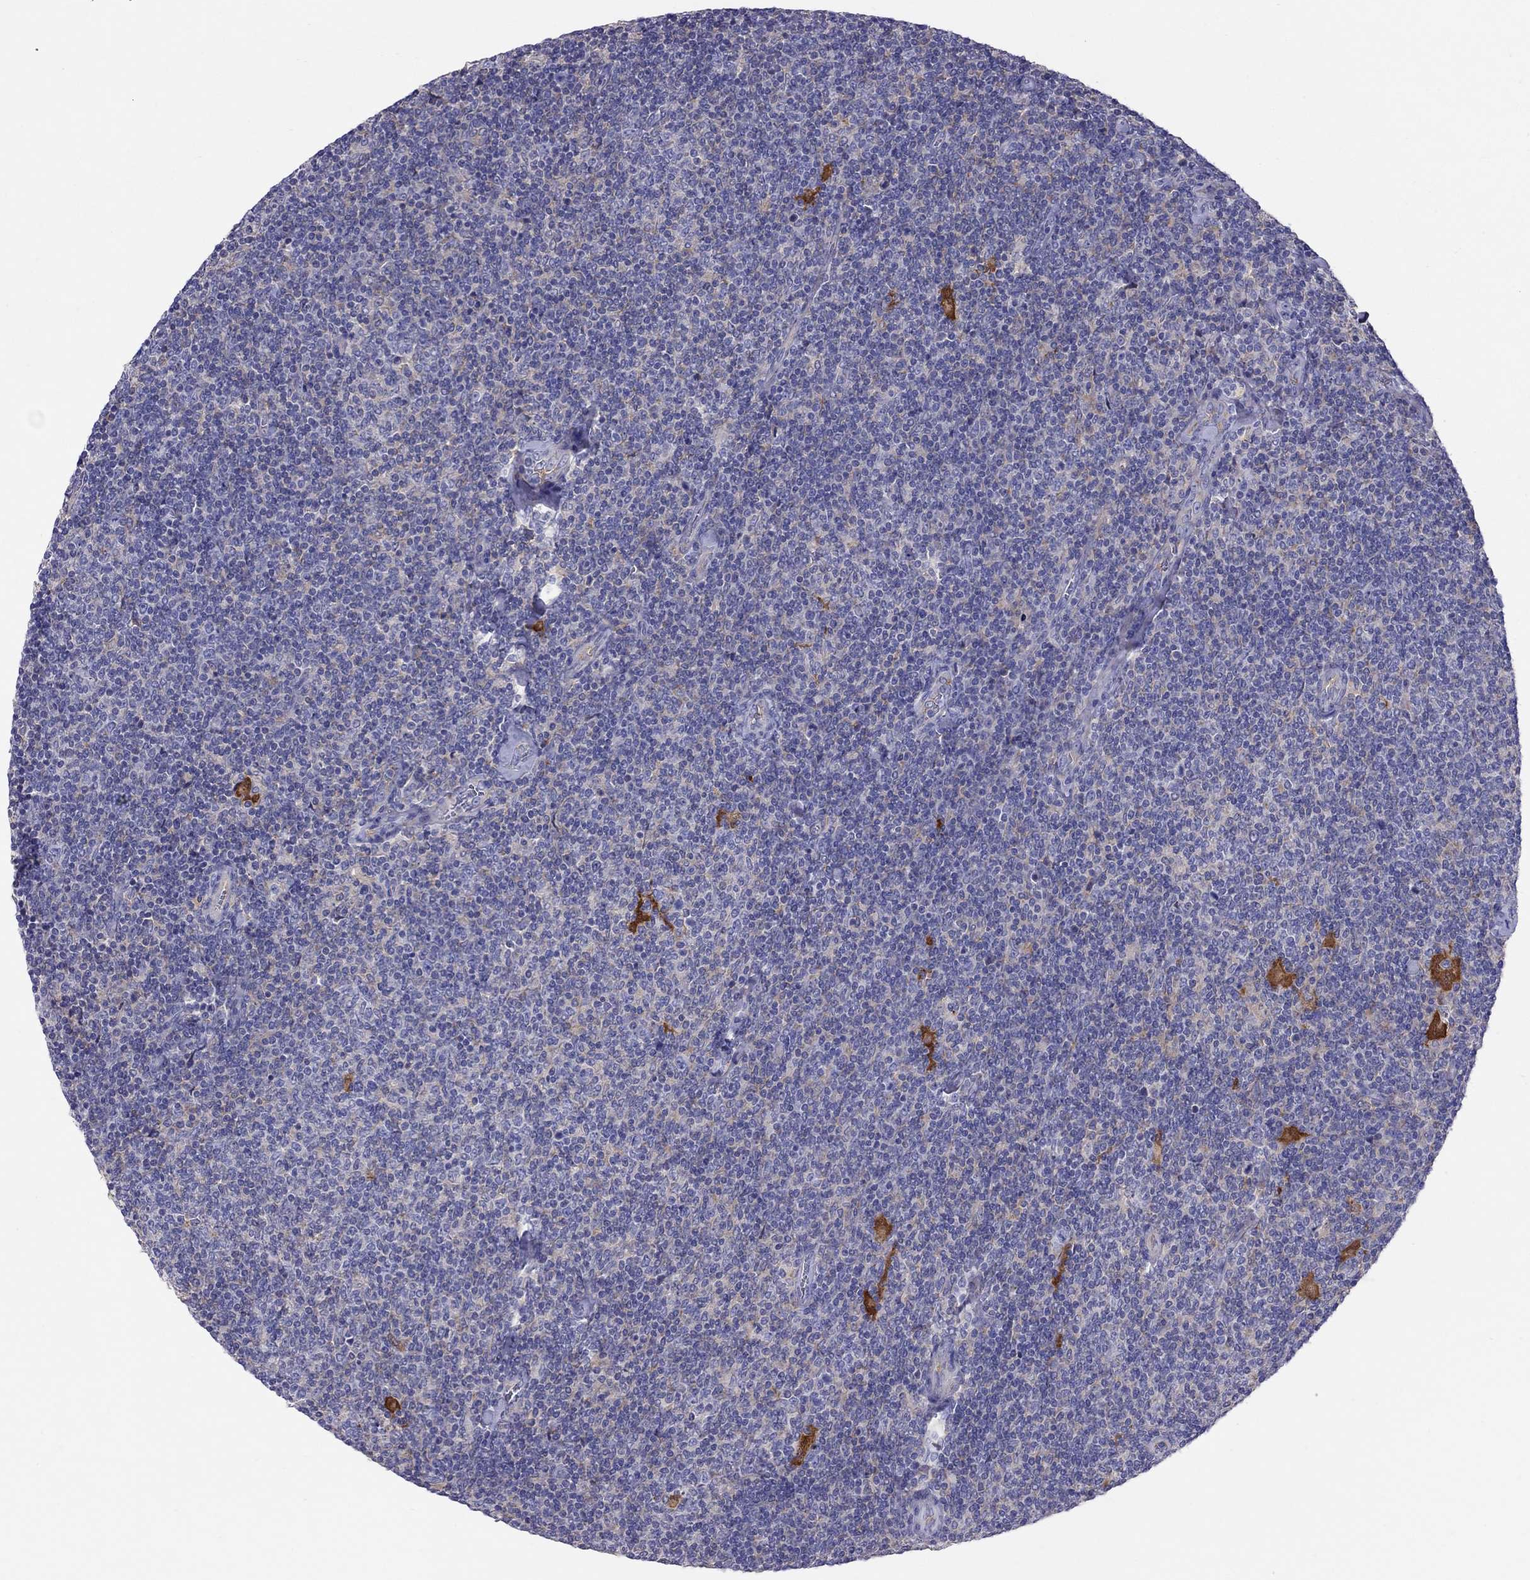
{"staining": {"intensity": "negative", "quantity": "none", "location": "none"}, "tissue": "lymphoma", "cell_type": "Tumor cells", "image_type": "cancer", "snomed": [{"axis": "morphology", "description": "Malignant lymphoma, non-Hodgkin's type, Low grade"}, {"axis": "topography", "description": "Lymph node"}], "caption": "This is an immunohistochemistry histopathology image of human low-grade malignant lymphoma, non-Hodgkin's type. There is no expression in tumor cells.", "gene": "ALOX15B", "patient": {"sex": "male", "age": 52}}